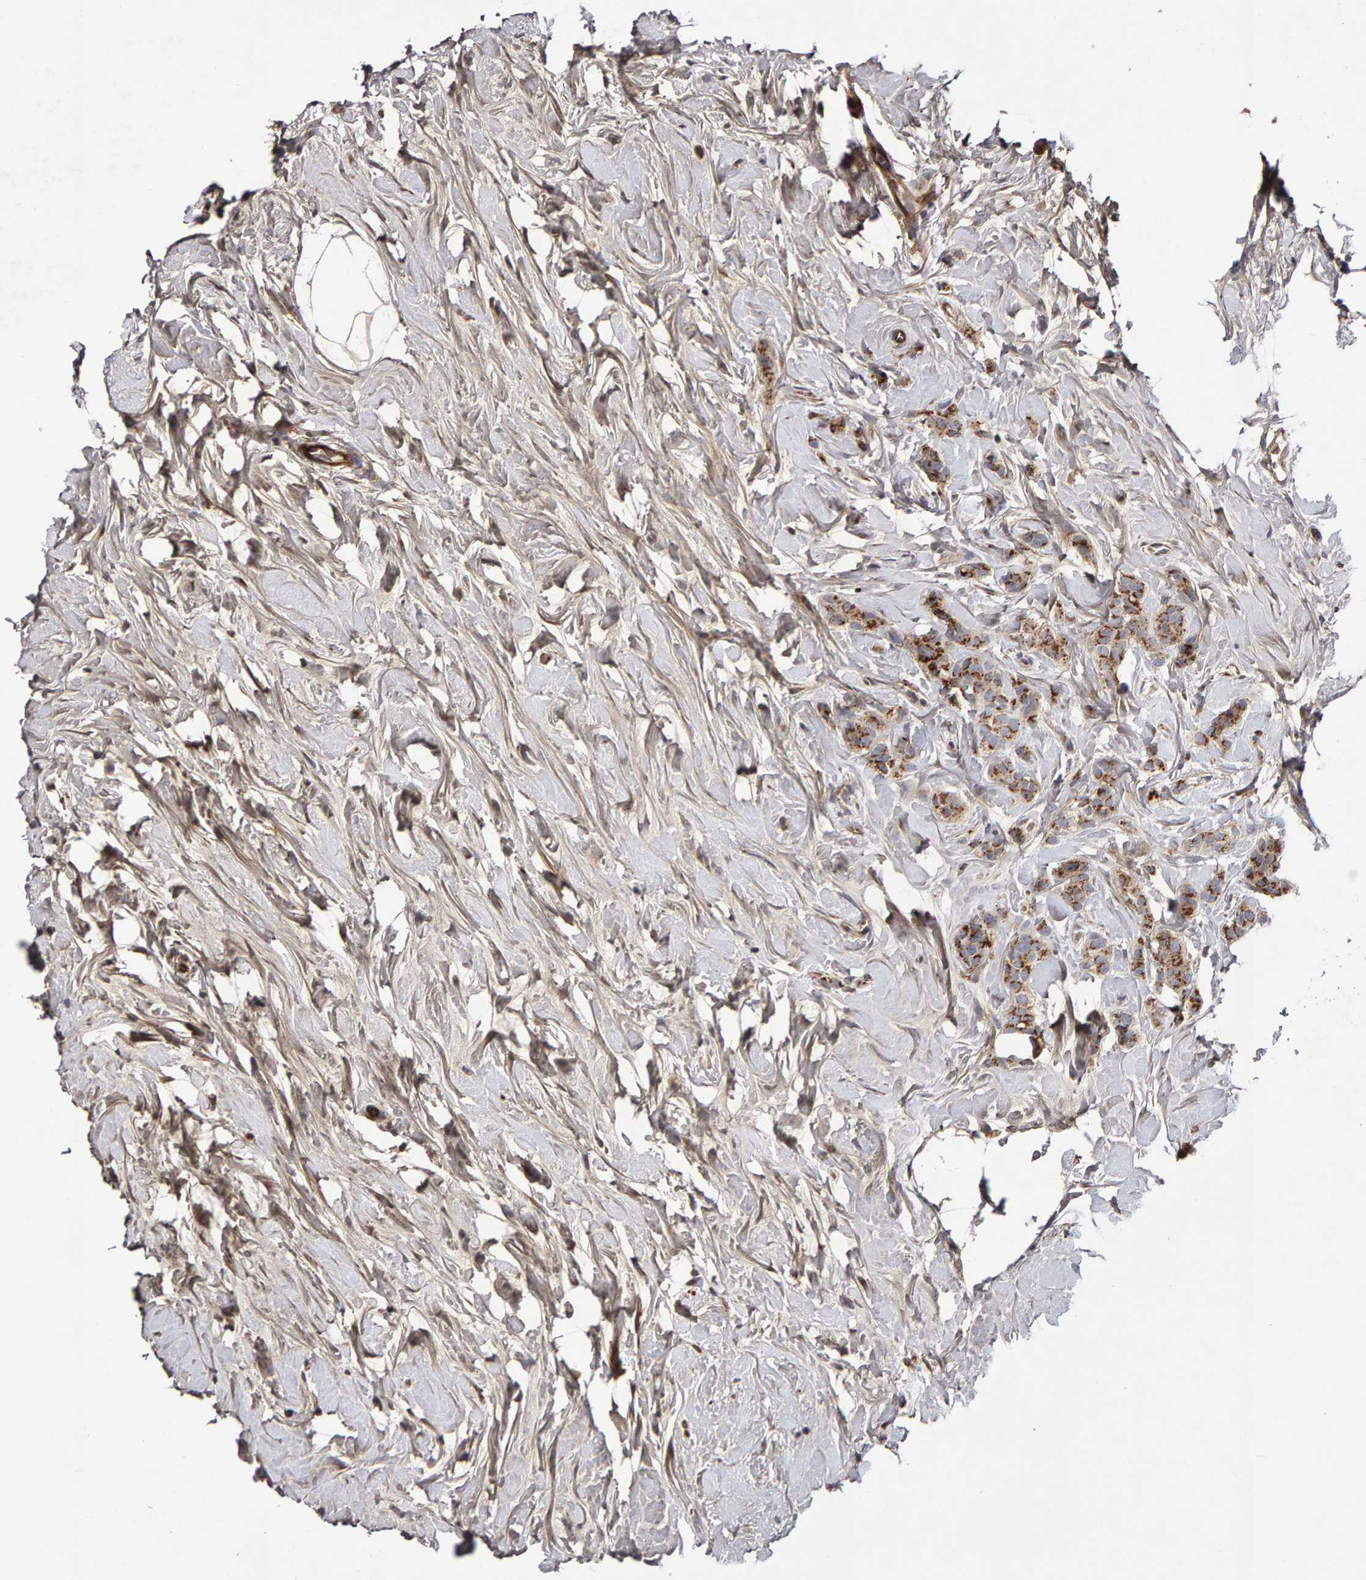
{"staining": {"intensity": "strong", "quantity": ">75%", "location": "cytoplasmic/membranous"}, "tissue": "breast cancer", "cell_type": "Tumor cells", "image_type": "cancer", "snomed": [{"axis": "morphology", "description": "Lobular carcinoma, in situ"}, {"axis": "morphology", "description": "Lobular carcinoma"}, {"axis": "topography", "description": "Breast"}], "caption": "Immunohistochemistry (IHC) (DAB (3,3'-diaminobenzidine)) staining of human breast cancer shows strong cytoplasmic/membranous protein positivity in about >75% of tumor cells.", "gene": "CANT1", "patient": {"sex": "female", "age": 41}}